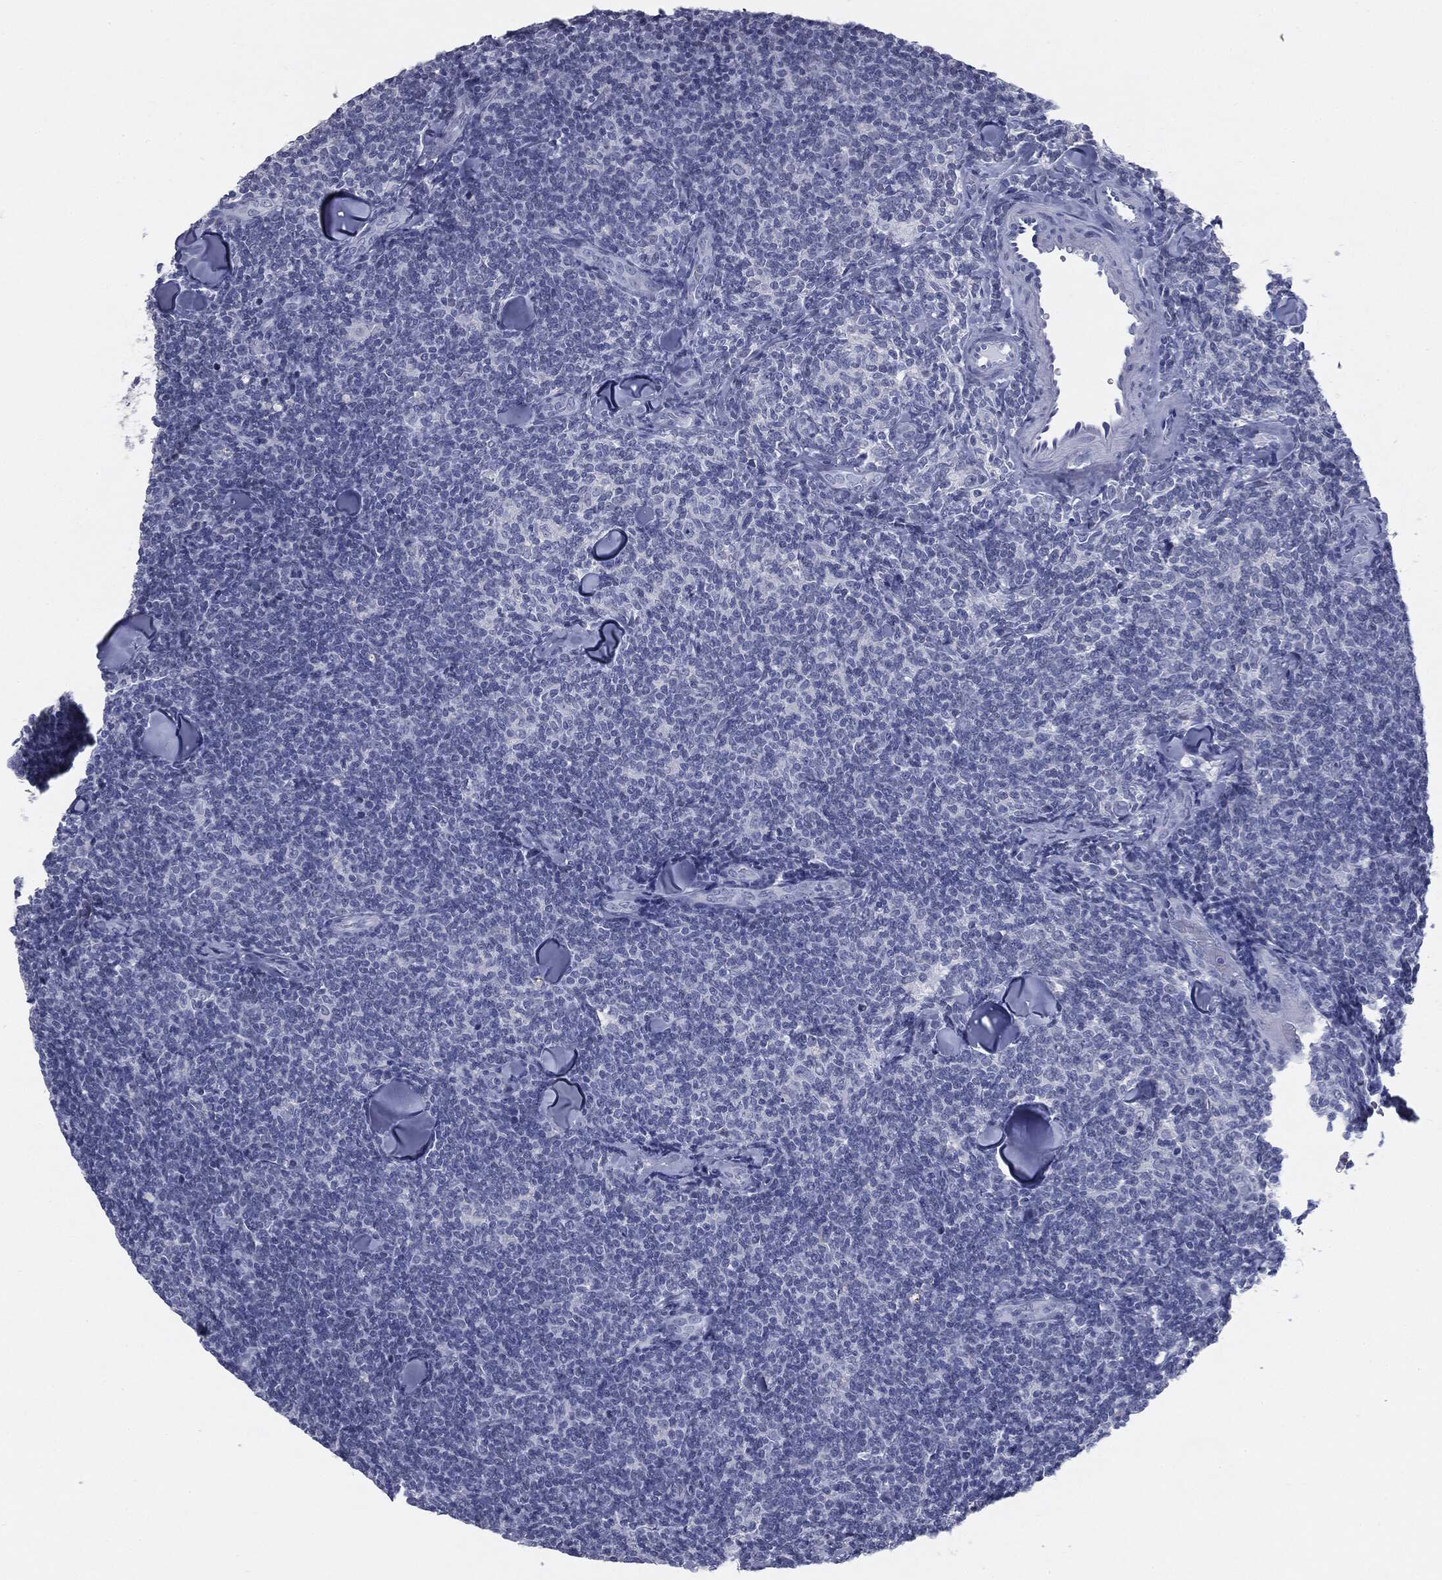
{"staining": {"intensity": "negative", "quantity": "none", "location": "none"}, "tissue": "lymphoma", "cell_type": "Tumor cells", "image_type": "cancer", "snomed": [{"axis": "morphology", "description": "Malignant lymphoma, non-Hodgkin's type, Low grade"}, {"axis": "topography", "description": "Lymph node"}], "caption": "This is an immunohistochemistry (IHC) histopathology image of human malignant lymphoma, non-Hodgkin's type (low-grade). There is no staining in tumor cells.", "gene": "TPO", "patient": {"sex": "female", "age": 56}}